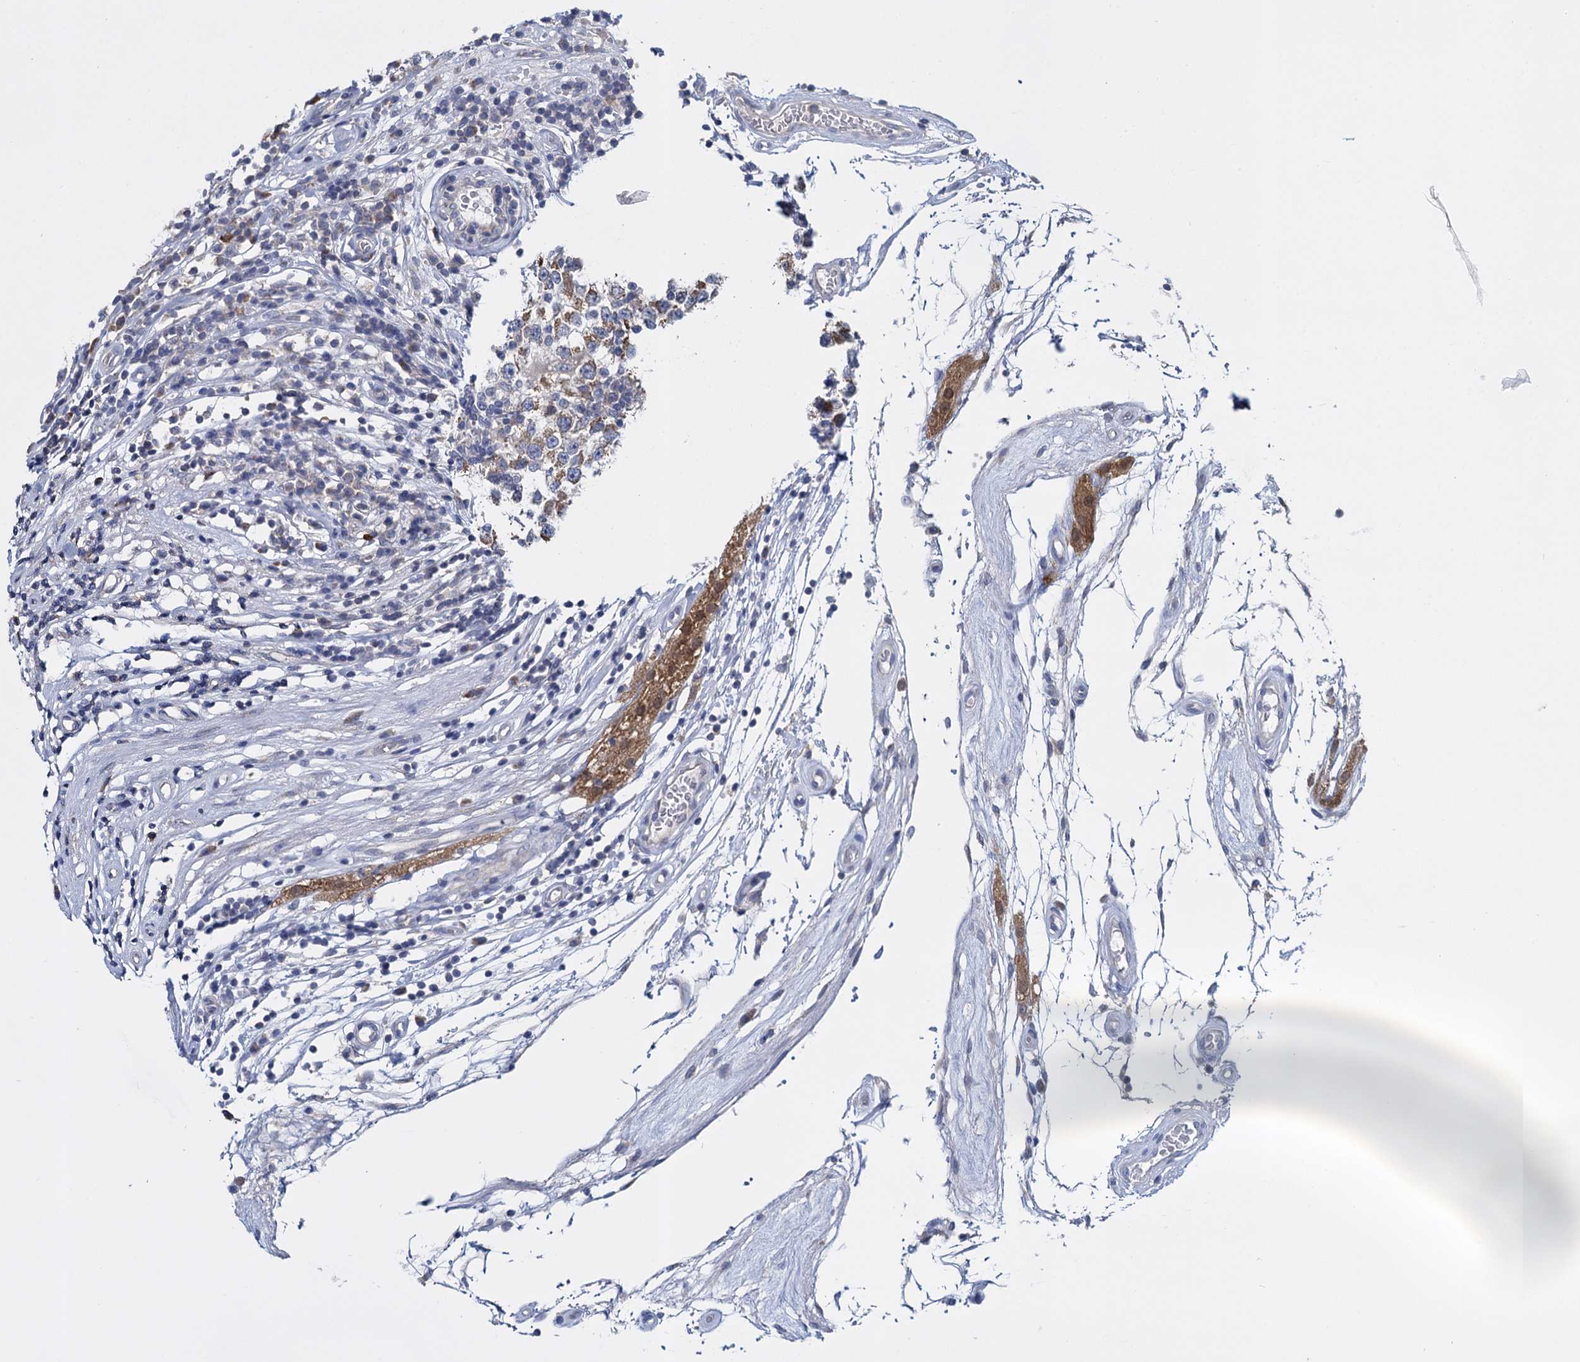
{"staining": {"intensity": "moderate", "quantity": ">75%", "location": "cytoplasmic/membranous"}, "tissue": "testis cancer", "cell_type": "Tumor cells", "image_type": "cancer", "snomed": [{"axis": "morphology", "description": "Seminoma, NOS"}, {"axis": "topography", "description": "Testis"}], "caption": "IHC (DAB) staining of testis cancer demonstrates moderate cytoplasmic/membranous protein staining in about >75% of tumor cells.", "gene": "GSTM2", "patient": {"sex": "male", "age": 65}}